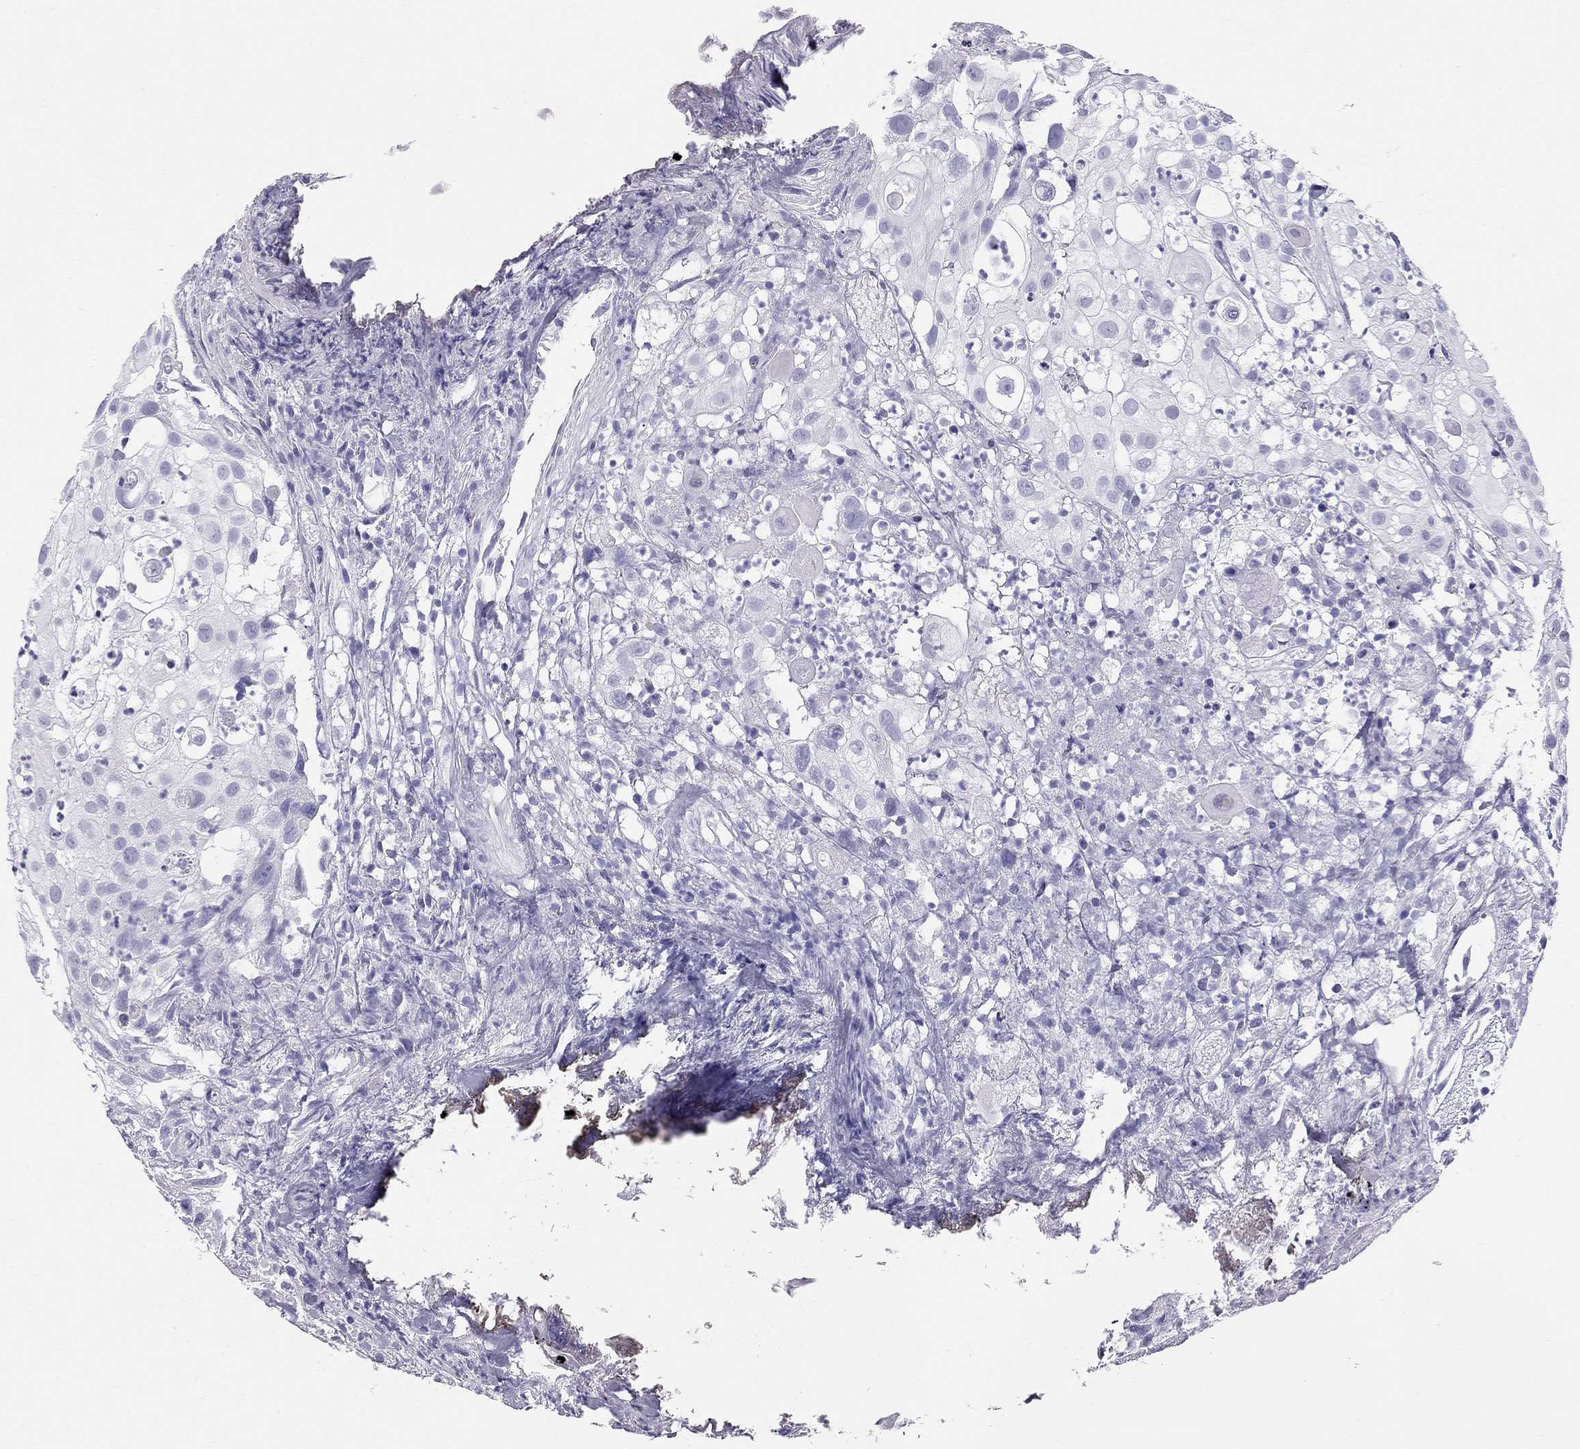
{"staining": {"intensity": "negative", "quantity": "none", "location": "none"}, "tissue": "urothelial cancer", "cell_type": "Tumor cells", "image_type": "cancer", "snomed": [{"axis": "morphology", "description": "Urothelial carcinoma, High grade"}, {"axis": "topography", "description": "Urinary bladder"}], "caption": "Image shows no significant protein expression in tumor cells of high-grade urothelial carcinoma.", "gene": "TRPM3", "patient": {"sex": "female", "age": 79}}